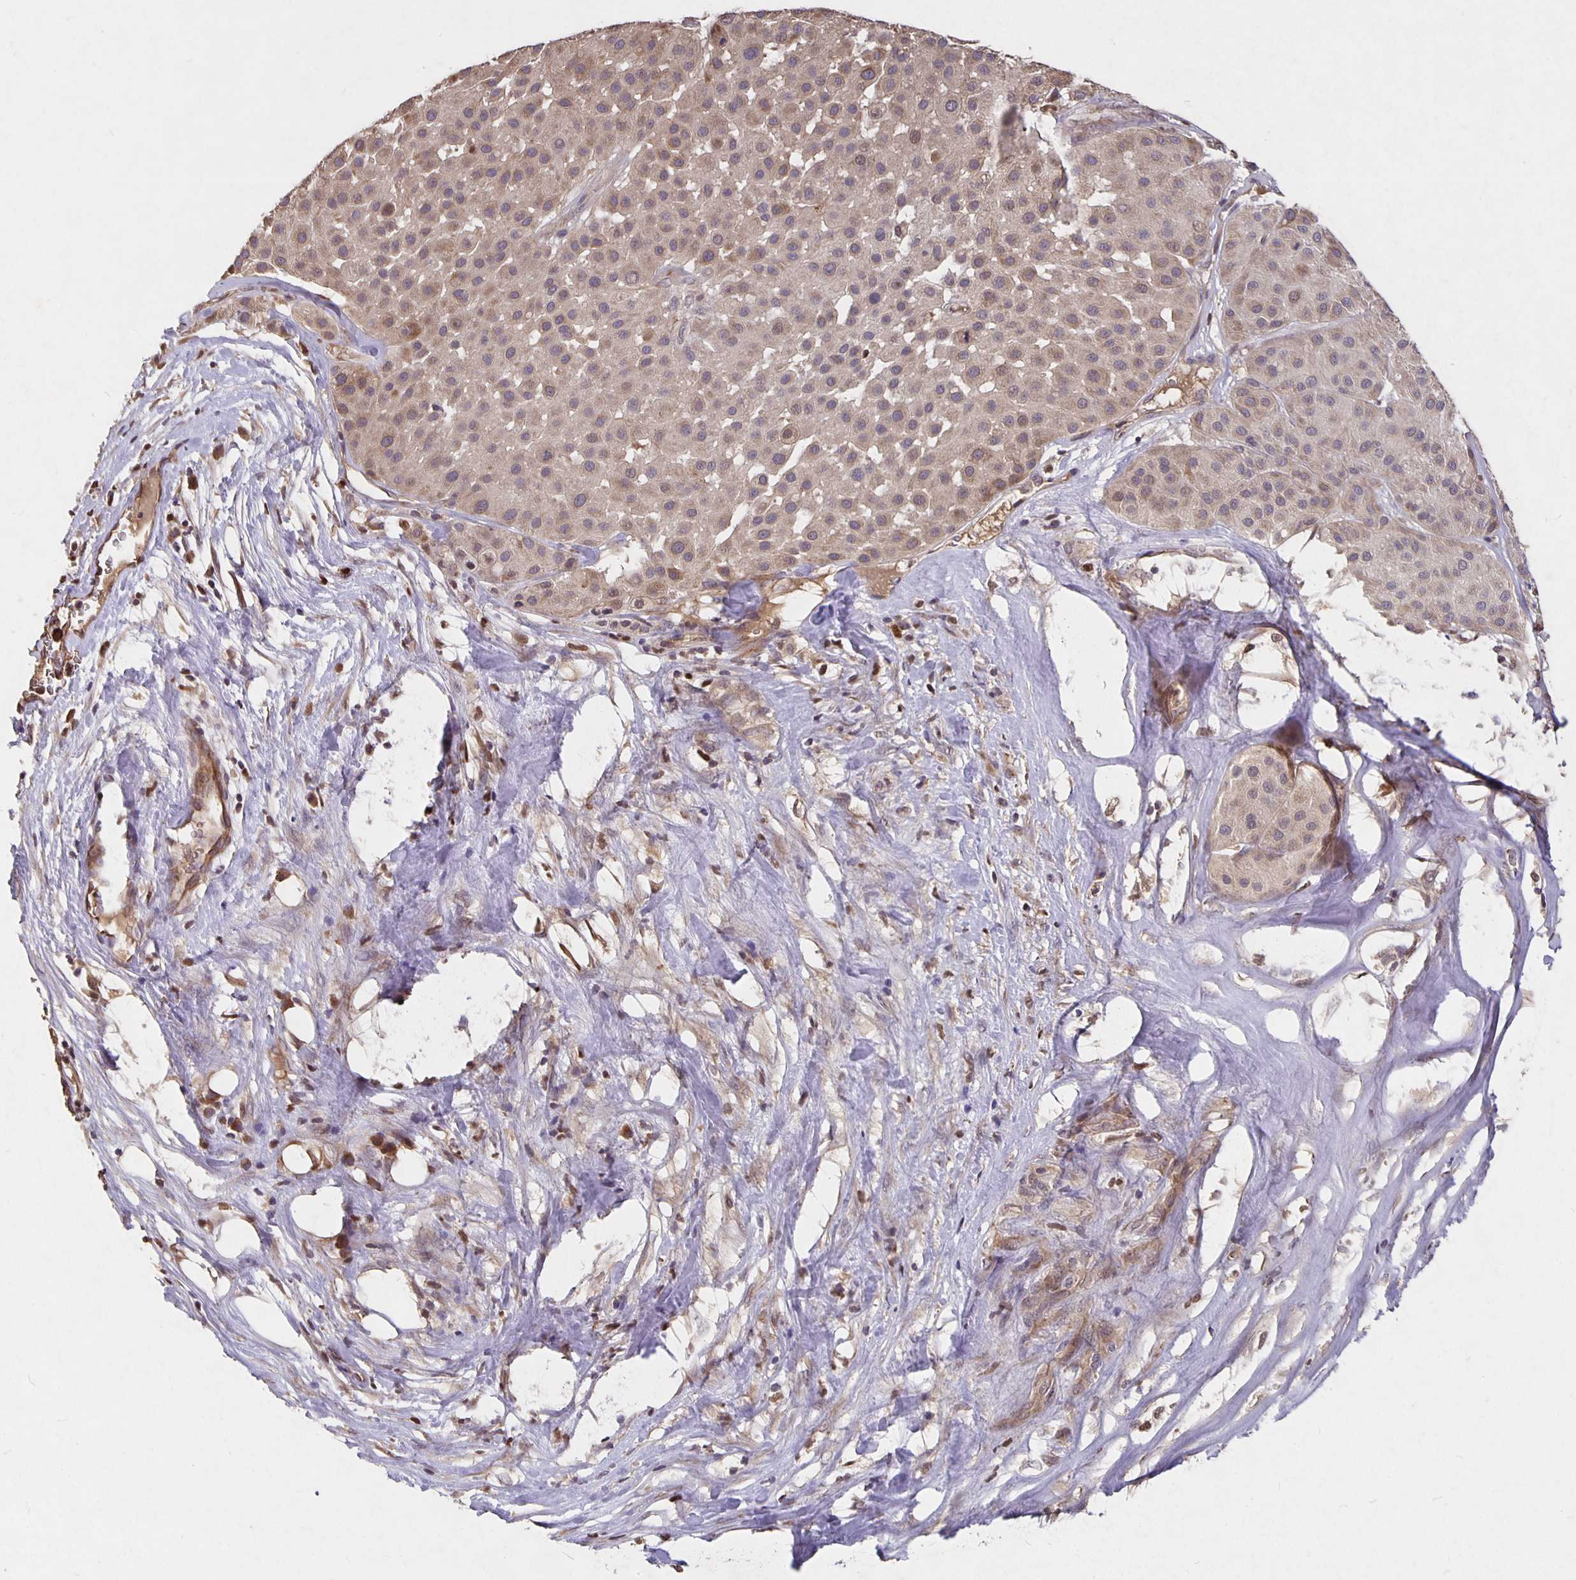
{"staining": {"intensity": "weak", "quantity": "25%-75%", "location": "cytoplasmic/membranous,nuclear"}, "tissue": "melanoma", "cell_type": "Tumor cells", "image_type": "cancer", "snomed": [{"axis": "morphology", "description": "Malignant melanoma, Metastatic site"}, {"axis": "topography", "description": "Smooth muscle"}], "caption": "Brown immunohistochemical staining in human melanoma displays weak cytoplasmic/membranous and nuclear staining in about 25%-75% of tumor cells.", "gene": "NOG", "patient": {"sex": "male", "age": 41}}